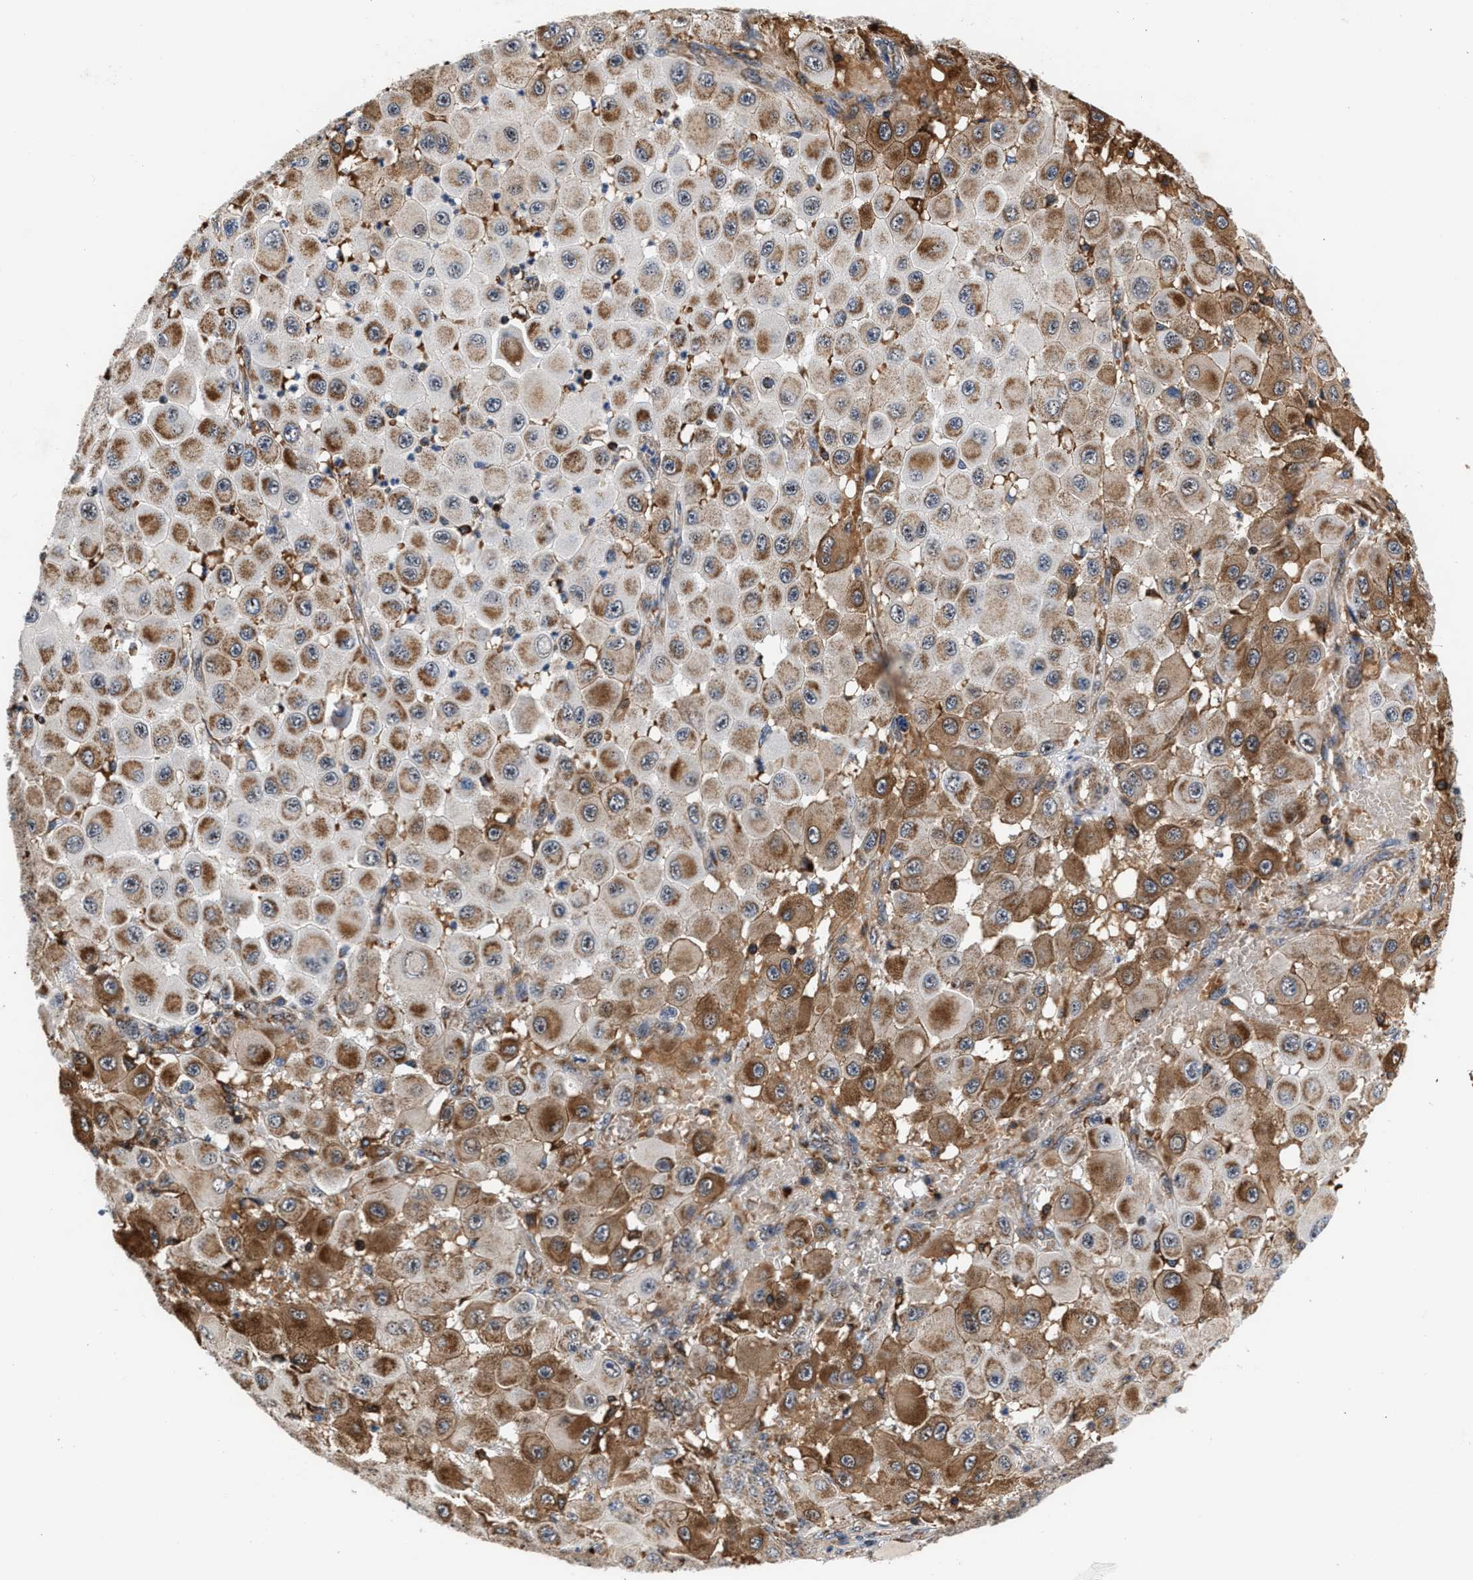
{"staining": {"intensity": "moderate", "quantity": ">75%", "location": "cytoplasmic/membranous"}, "tissue": "melanoma", "cell_type": "Tumor cells", "image_type": "cancer", "snomed": [{"axis": "morphology", "description": "Malignant melanoma, NOS"}, {"axis": "topography", "description": "Skin"}], "caption": "Immunohistochemical staining of human malignant melanoma displays medium levels of moderate cytoplasmic/membranous protein staining in approximately >75% of tumor cells.", "gene": "SGK1", "patient": {"sex": "female", "age": 81}}